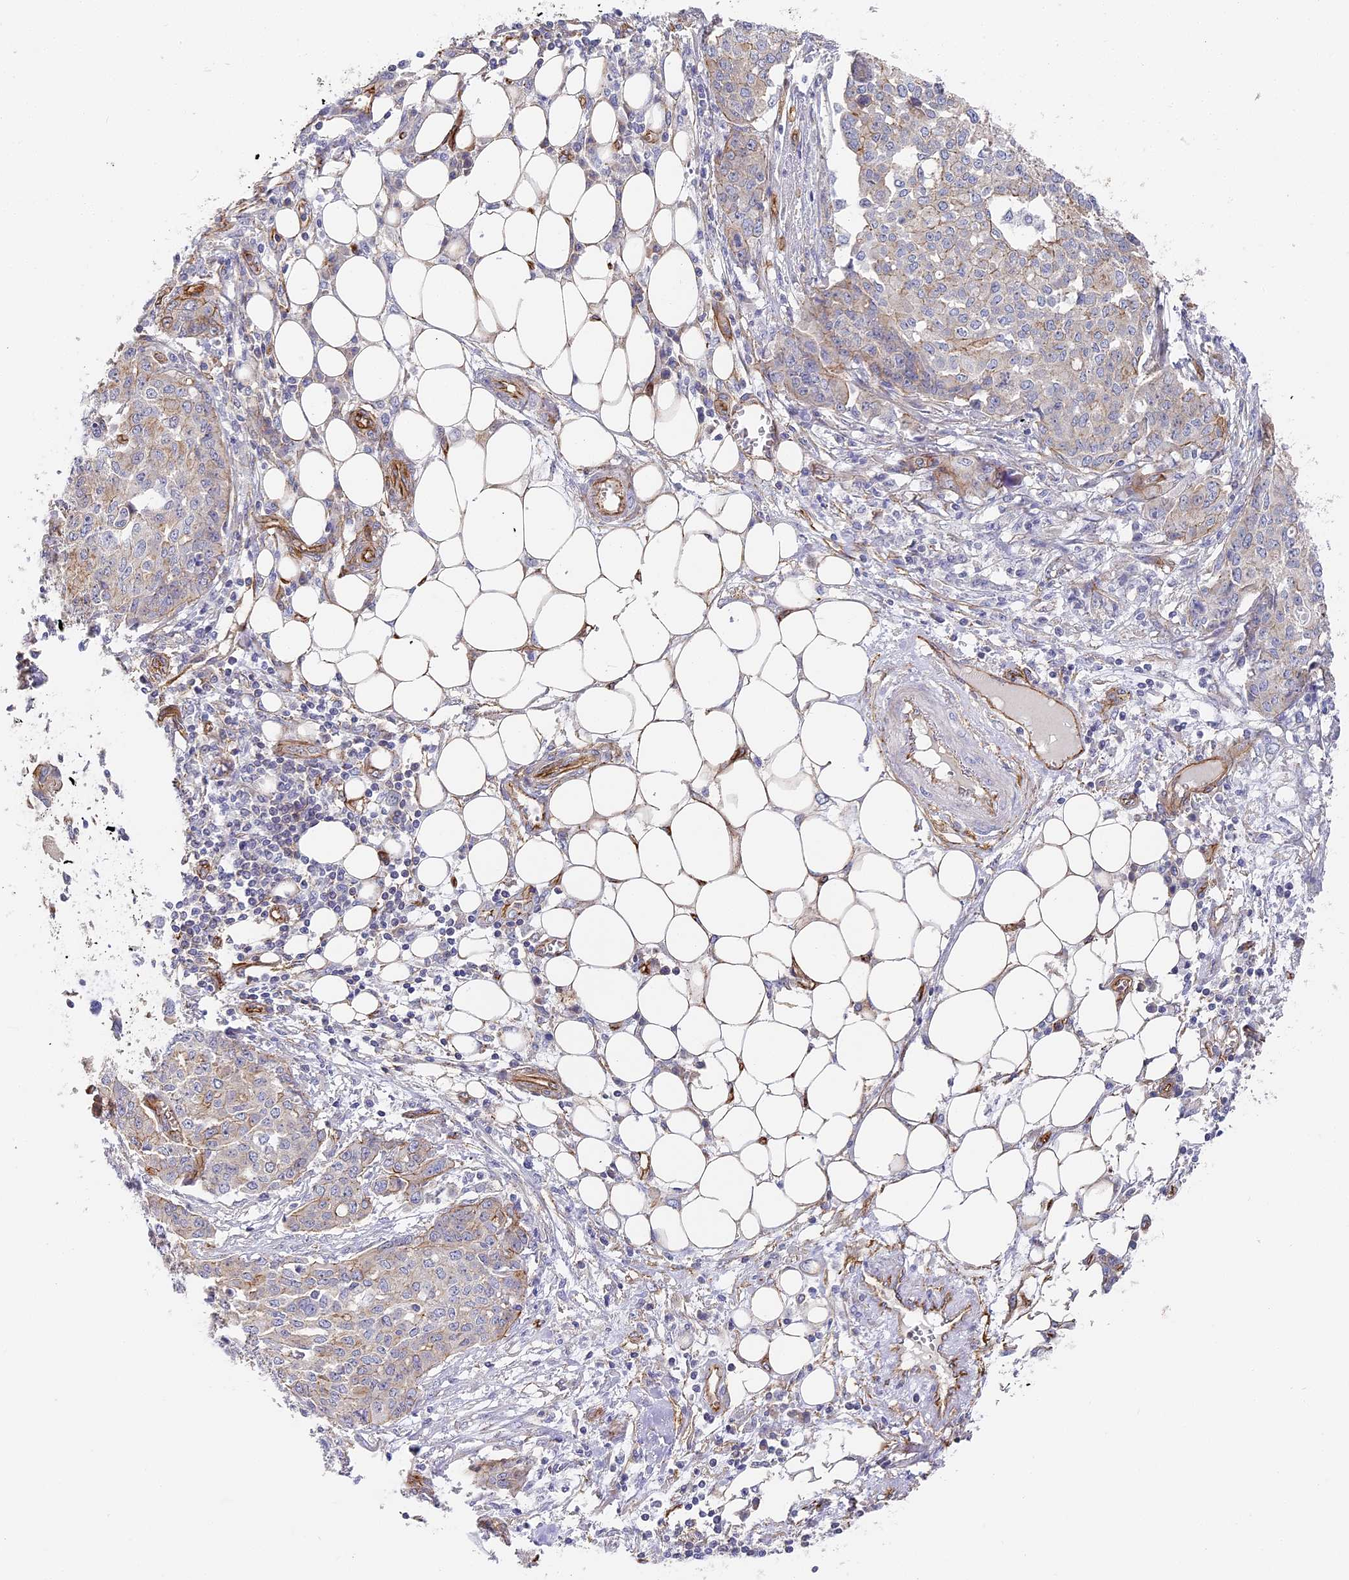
{"staining": {"intensity": "weak", "quantity": "<25%", "location": "cytoplasmic/membranous"}, "tissue": "ovarian cancer", "cell_type": "Tumor cells", "image_type": "cancer", "snomed": [{"axis": "morphology", "description": "Cystadenocarcinoma, serous, NOS"}, {"axis": "topography", "description": "Soft tissue"}, {"axis": "topography", "description": "Ovary"}], "caption": "Immunohistochemical staining of serous cystadenocarcinoma (ovarian) displays no significant expression in tumor cells.", "gene": "CCDC30", "patient": {"sex": "female", "age": 57}}